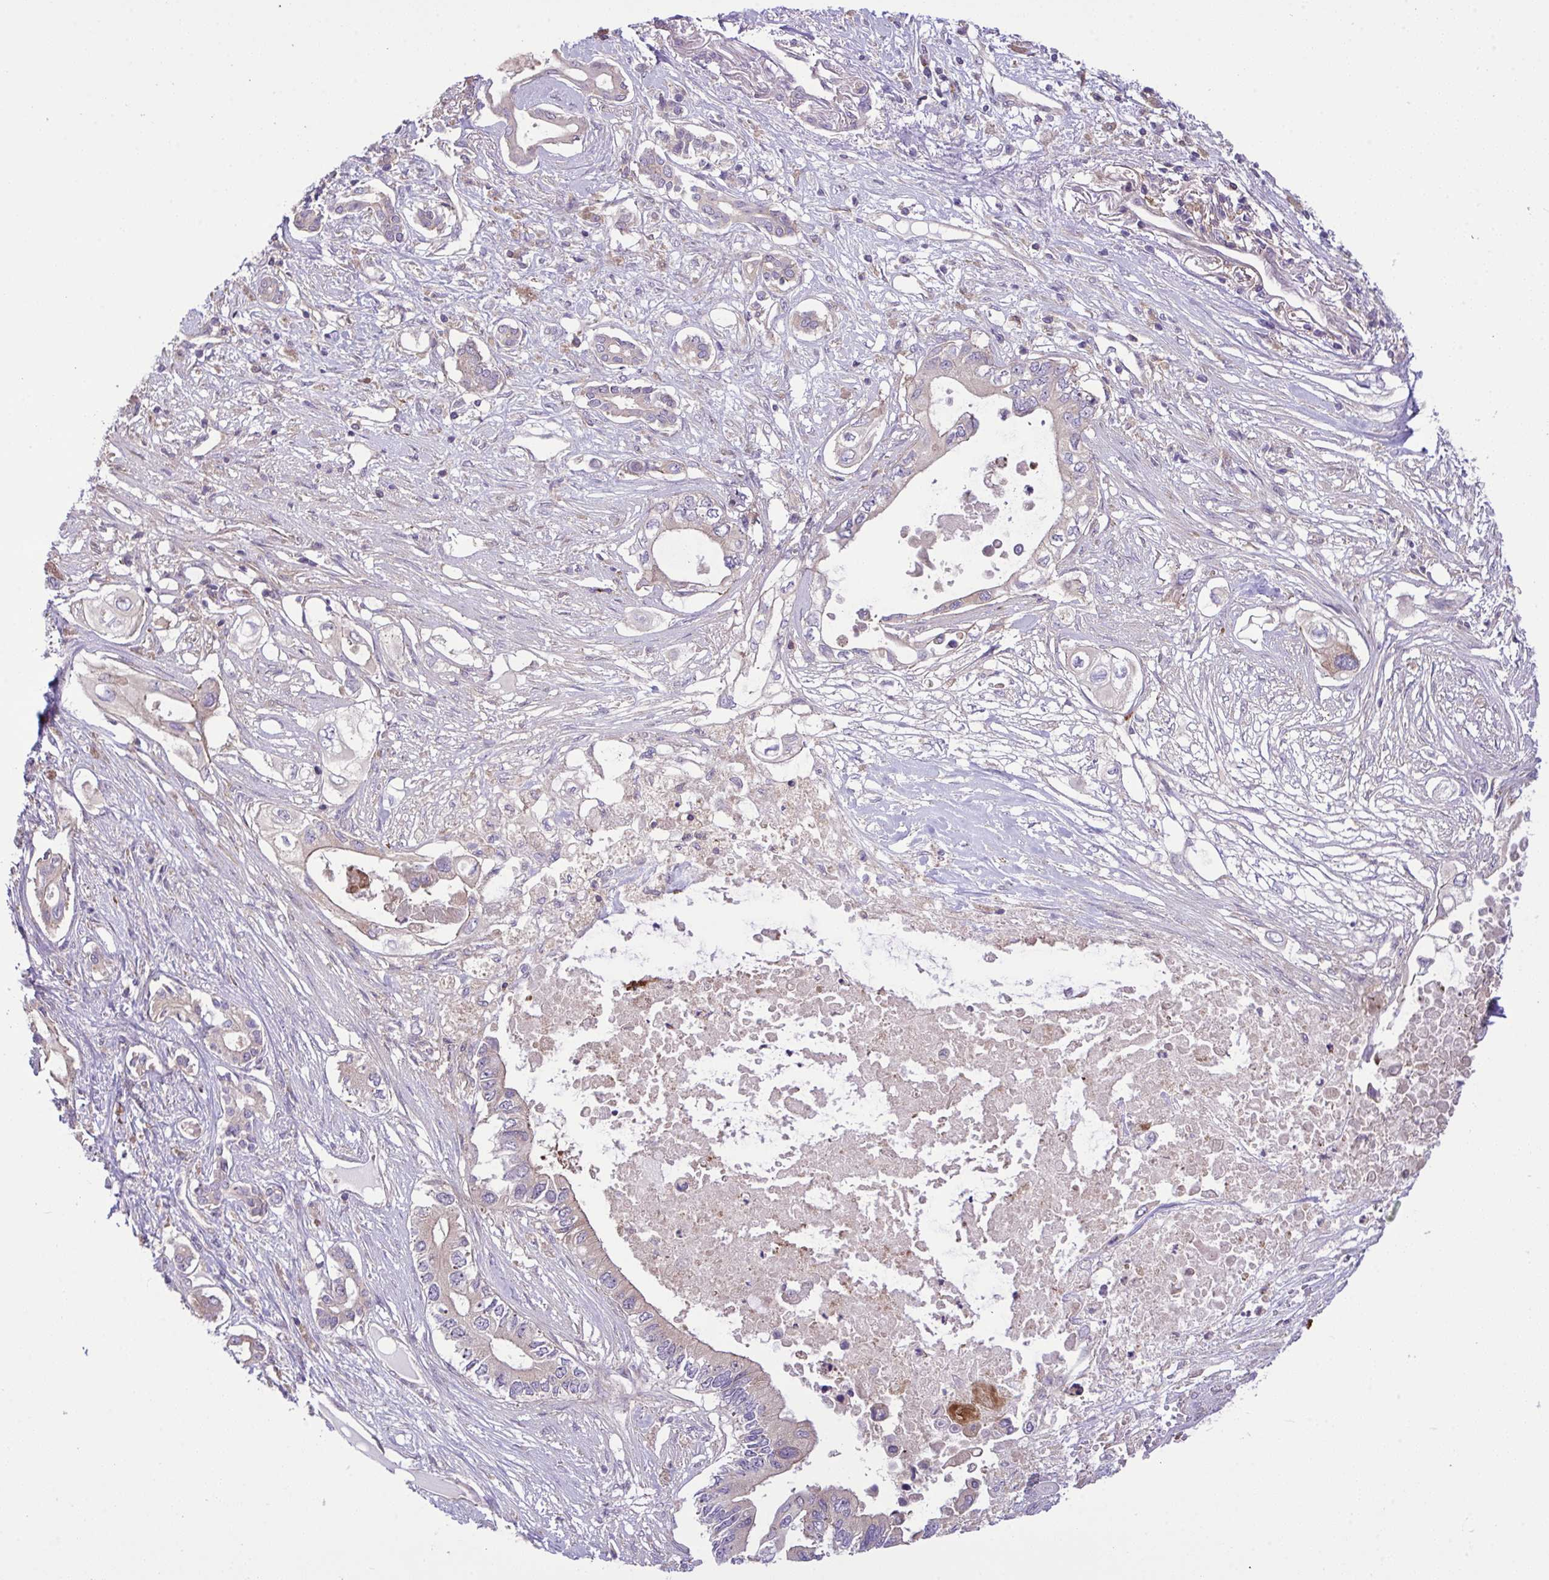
{"staining": {"intensity": "negative", "quantity": "none", "location": "none"}, "tissue": "pancreatic cancer", "cell_type": "Tumor cells", "image_type": "cancer", "snomed": [{"axis": "morphology", "description": "Adenocarcinoma, NOS"}, {"axis": "topography", "description": "Pancreas"}], "caption": "Human pancreatic adenocarcinoma stained for a protein using immunohistochemistry (IHC) demonstrates no positivity in tumor cells.", "gene": "GRB14", "patient": {"sex": "female", "age": 63}}